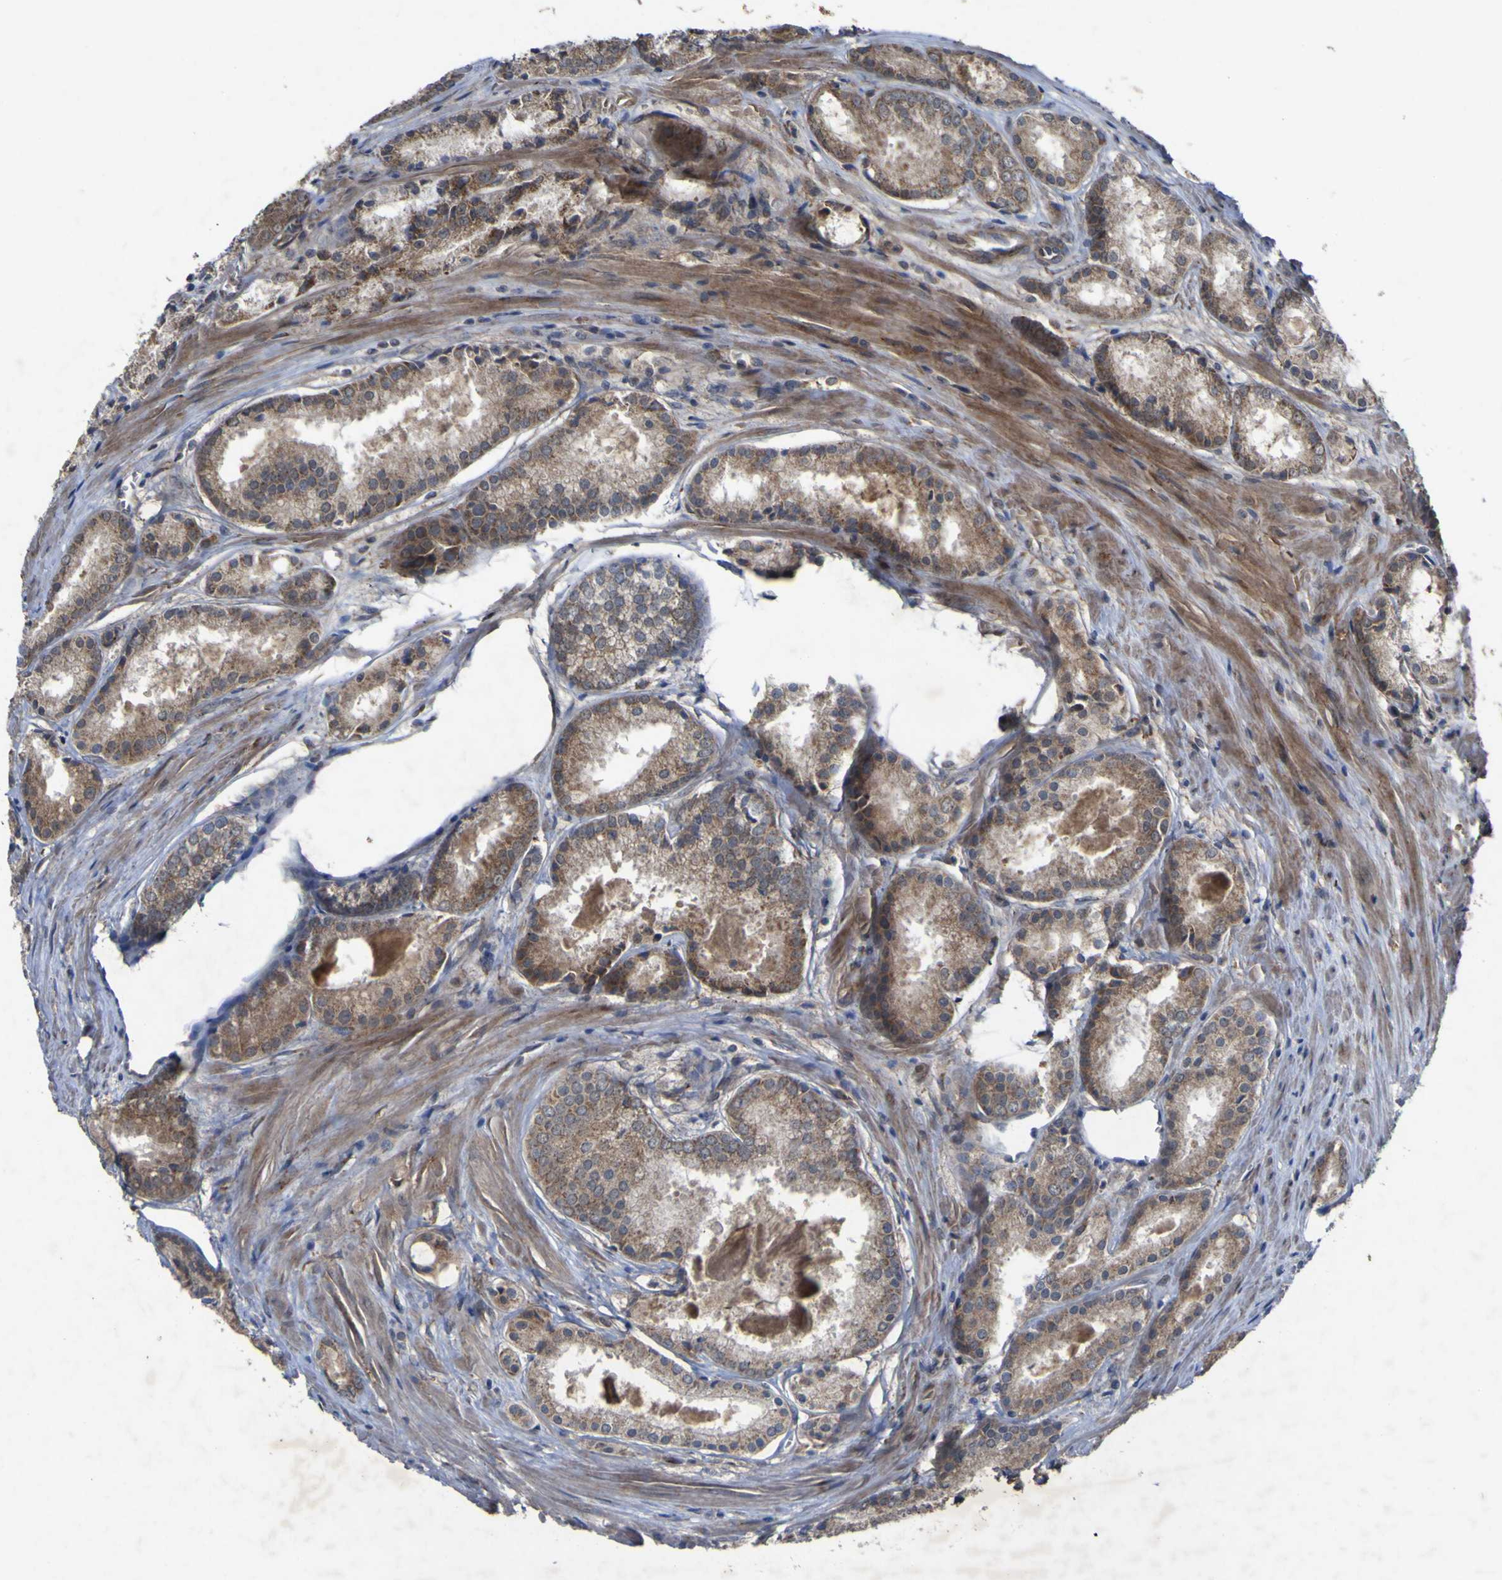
{"staining": {"intensity": "moderate", "quantity": ">75%", "location": "cytoplasmic/membranous"}, "tissue": "prostate cancer", "cell_type": "Tumor cells", "image_type": "cancer", "snomed": [{"axis": "morphology", "description": "Adenocarcinoma, Low grade"}, {"axis": "topography", "description": "Prostate"}], "caption": "There is medium levels of moderate cytoplasmic/membranous expression in tumor cells of prostate low-grade adenocarcinoma, as demonstrated by immunohistochemical staining (brown color).", "gene": "IRAK2", "patient": {"sex": "male", "age": 64}}